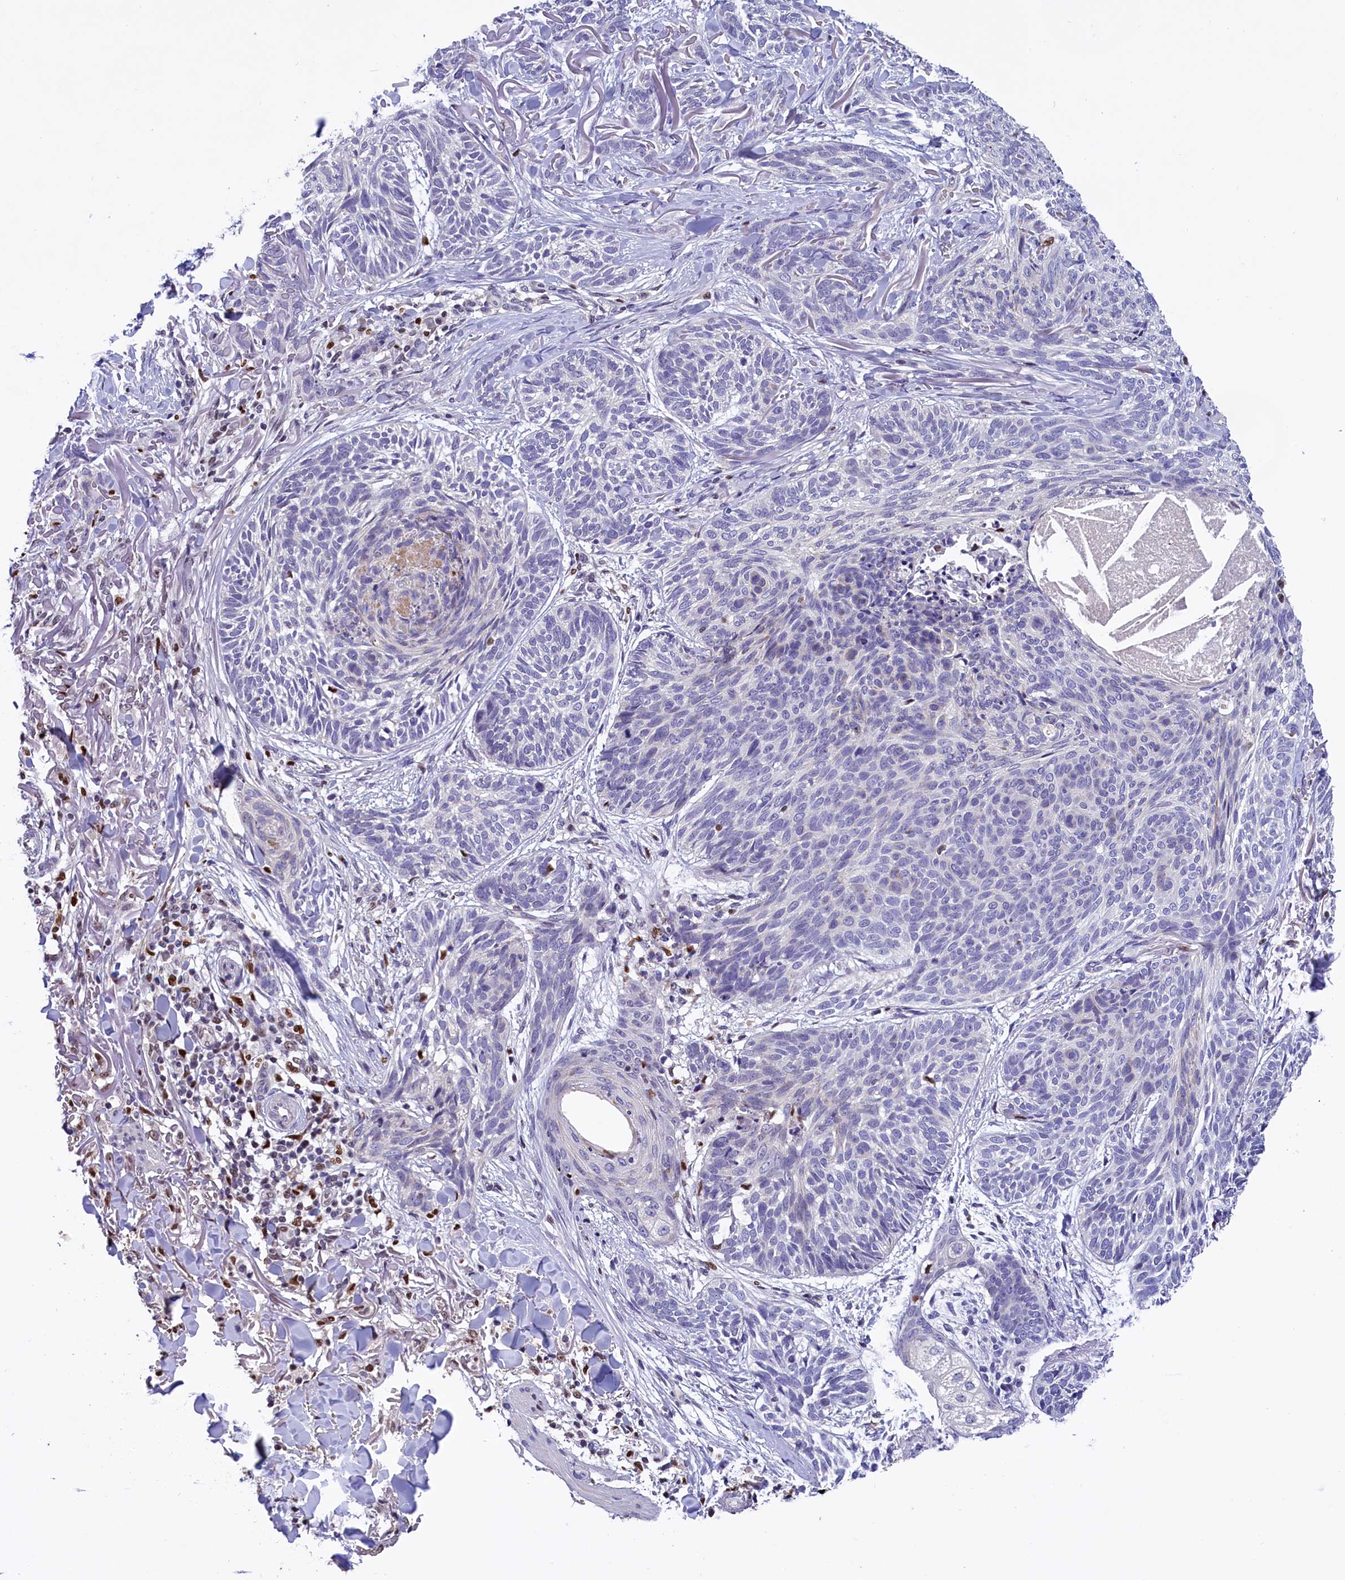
{"staining": {"intensity": "negative", "quantity": "none", "location": "none"}, "tissue": "skin cancer", "cell_type": "Tumor cells", "image_type": "cancer", "snomed": [{"axis": "morphology", "description": "Normal tissue, NOS"}, {"axis": "morphology", "description": "Basal cell carcinoma"}, {"axis": "topography", "description": "Skin"}], "caption": "Immunohistochemical staining of human skin cancer (basal cell carcinoma) shows no significant expression in tumor cells.", "gene": "BTBD9", "patient": {"sex": "male", "age": 66}}